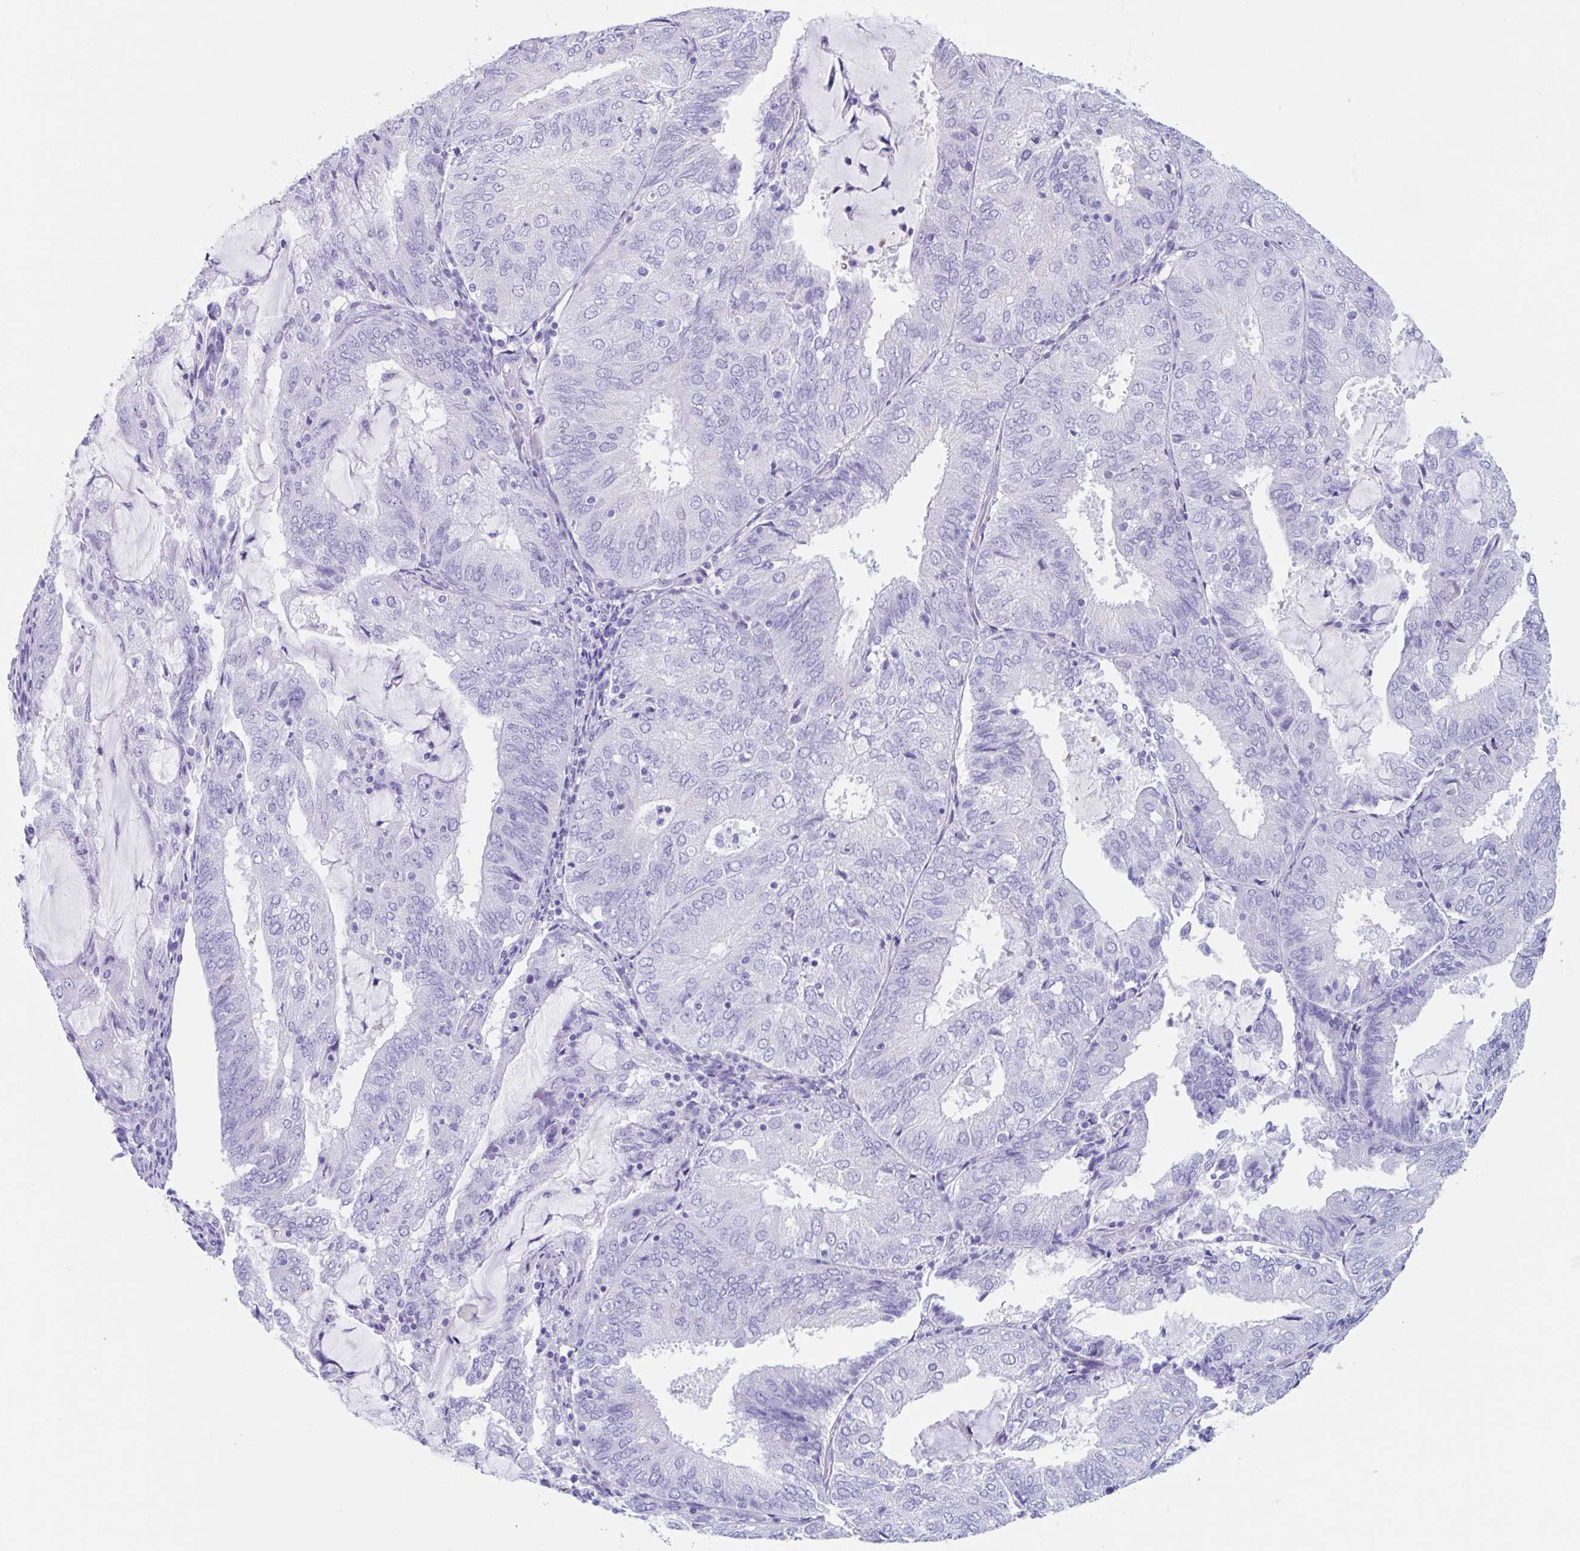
{"staining": {"intensity": "negative", "quantity": "none", "location": "none"}, "tissue": "endometrial cancer", "cell_type": "Tumor cells", "image_type": "cancer", "snomed": [{"axis": "morphology", "description": "Adenocarcinoma, NOS"}, {"axis": "topography", "description": "Endometrium"}], "caption": "Image shows no significant protein expression in tumor cells of endometrial cancer (adenocarcinoma).", "gene": "CPTP", "patient": {"sex": "female", "age": 81}}